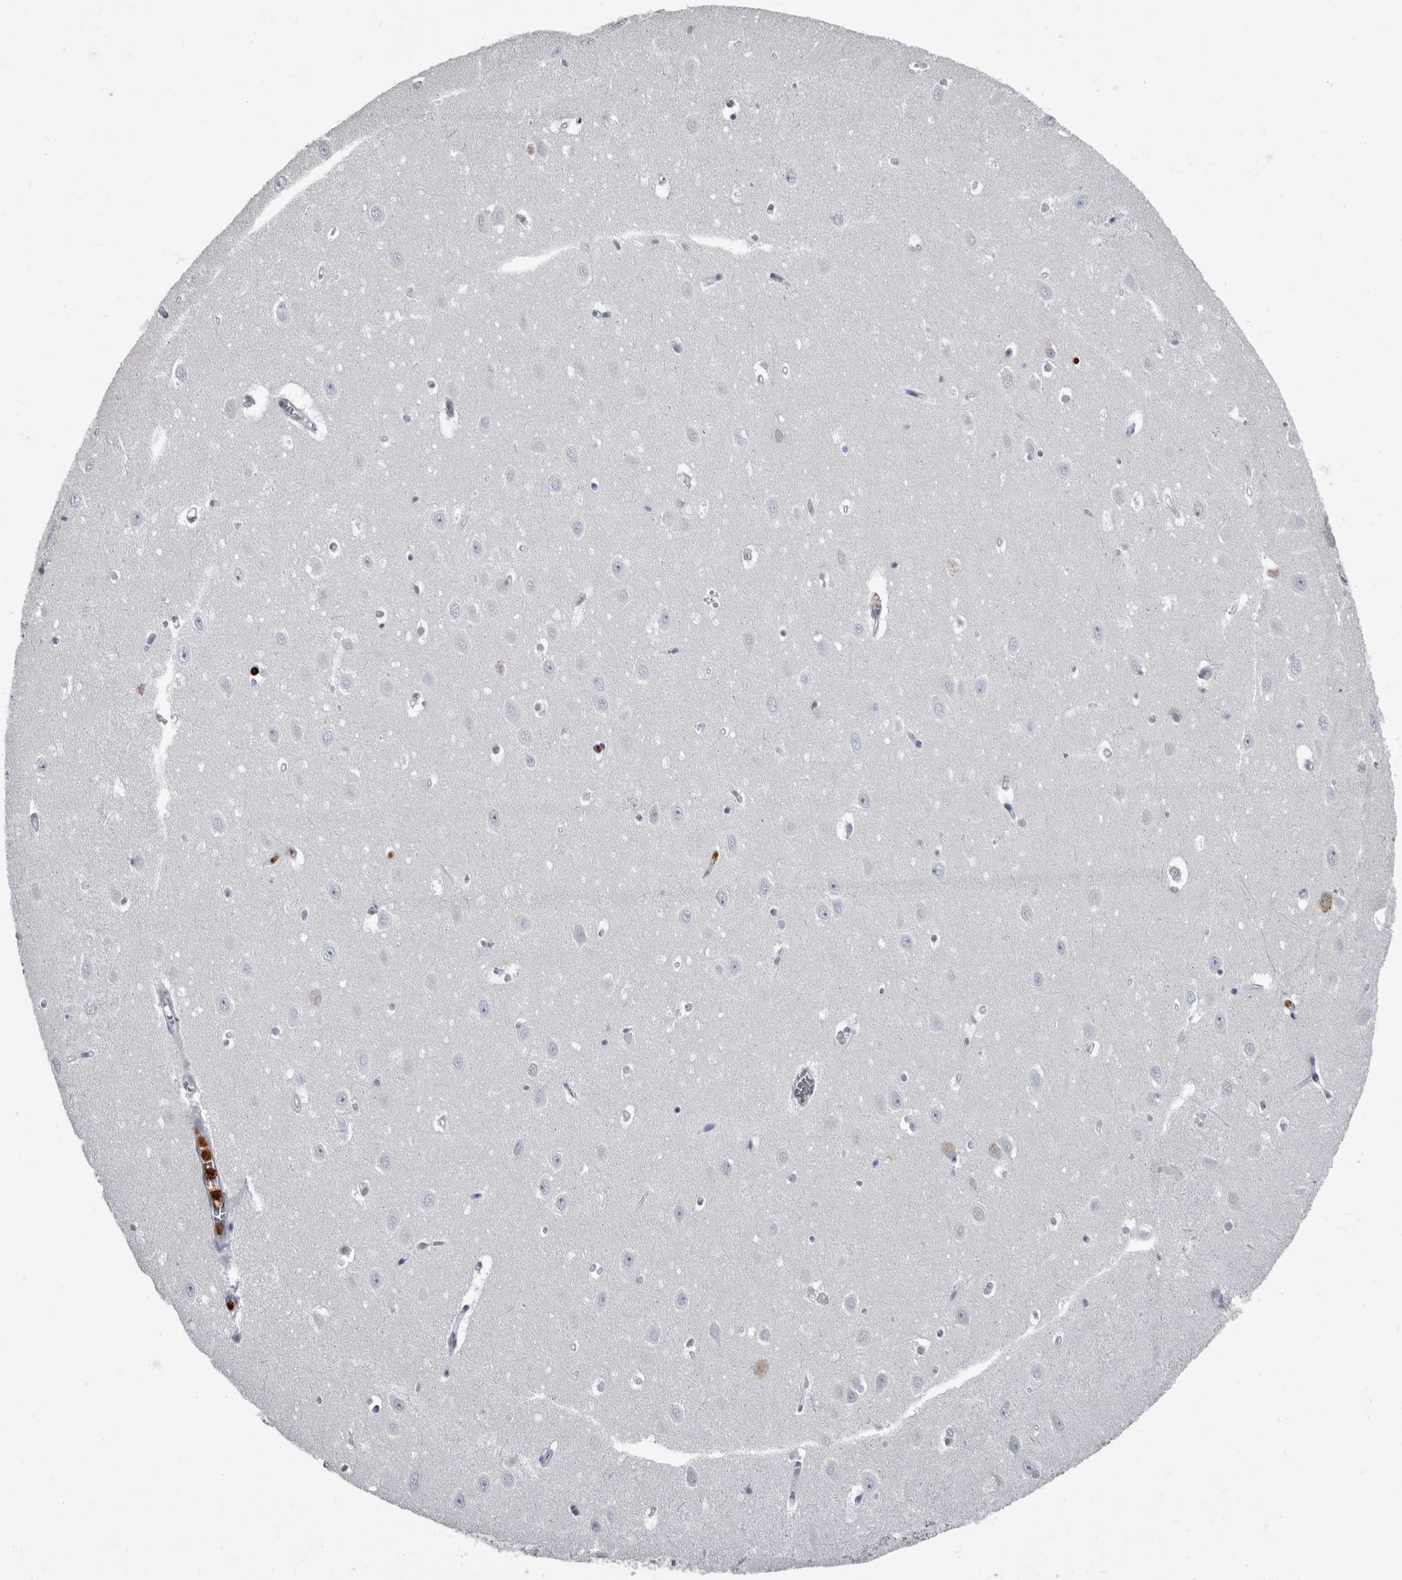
{"staining": {"intensity": "negative", "quantity": "none", "location": "none"}, "tissue": "hippocampus", "cell_type": "Glial cells", "image_type": "normal", "snomed": [{"axis": "morphology", "description": "Normal tissue, NOS"}, {"axis": "topography", "description": "Hippocampus"}], "caption": "Glial cells are negative for brown protein staining in benign hippocampus. Brightfield microscopy of immunohistochemistry (IHC) stained with DAB (3,3'-diaminobenzidine) (brown) and hematoxylin (blue), captured at high magnification.", "gene": "TPD52L1", "patient": {"sex": "female", "age": 64}}